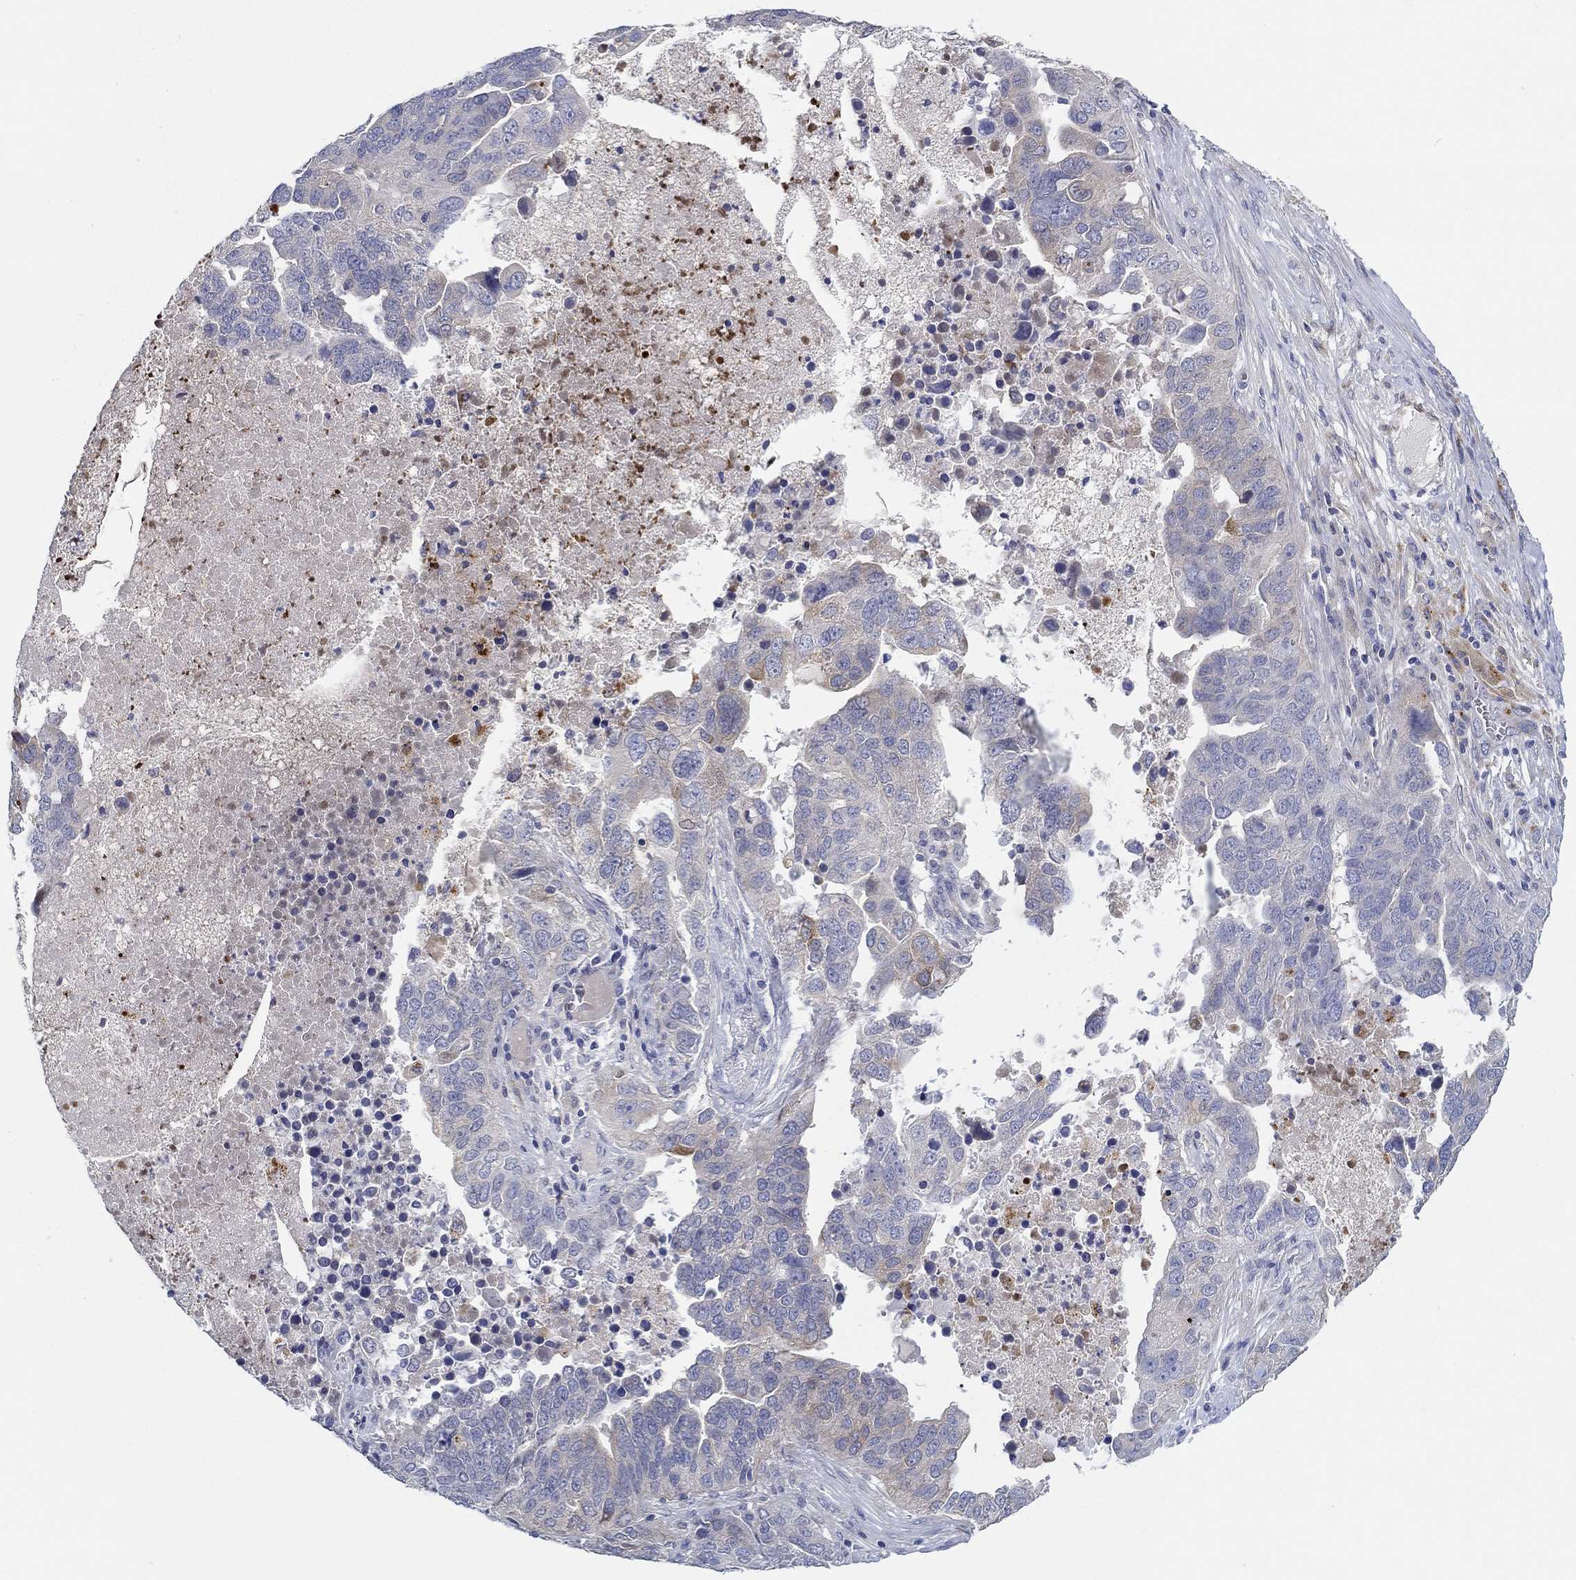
{"staining": {"intensity": "weak", "quantity": "<25%", "location": "cytoplasmic/membranous"}, "tissue": "ovarian cancer", "cell_type": "Tumor cells", "image_type": "cancer", "snomed": [{"axis": "morphology", "description": "Carcinoma, endometroid"}, {"axis": "topography", "description": "Soft tissue"}, {"axis": "topography", "description": "Ovary"}], "caption": "An image of human ovarian endometroid carcinoma is negative for staining in tumor cells.", "gene": "ERMP1", "patient": {"sex": "female", "age": 52}}